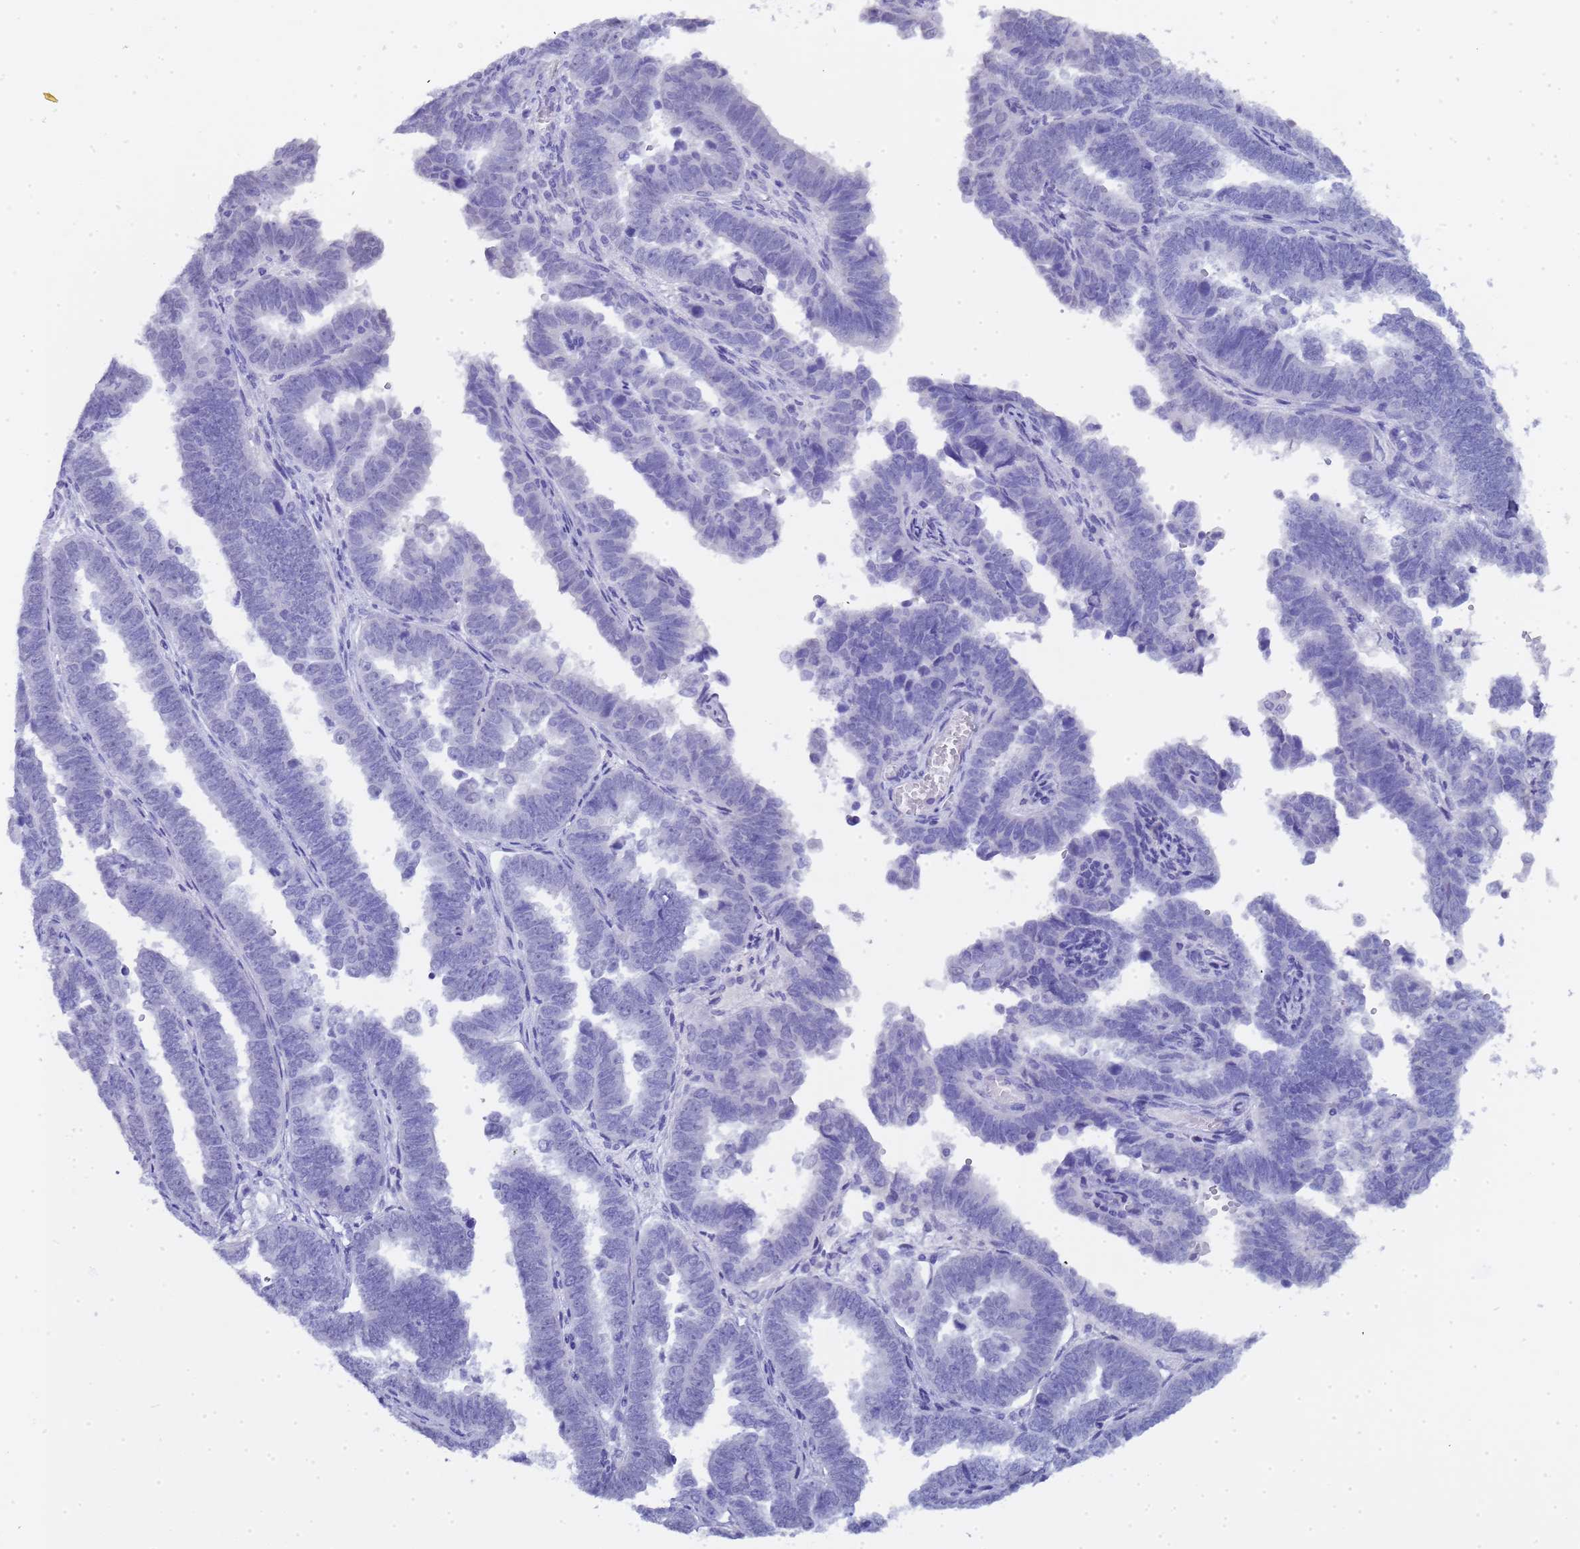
{"staining": {"intensity": "negative", "quantity": "none", "location": "none"}, "tissue": "endometrial cancer", "cell_type": "Tumor cells", "image_type": "cancer", "snomed": [{"axis": "morphology", "description": "Adenocarcinoma, NOS"}, {"axis": "topography", "description": "Endometrium"}], "caption": "This is an immunohistochemistry (IHC) micrograph of endometrial cancer (adenocarcinoma). There is no expression in tumor cells.", "gene": "CTRC", "patient": {"sex": "female", "age": 75}}